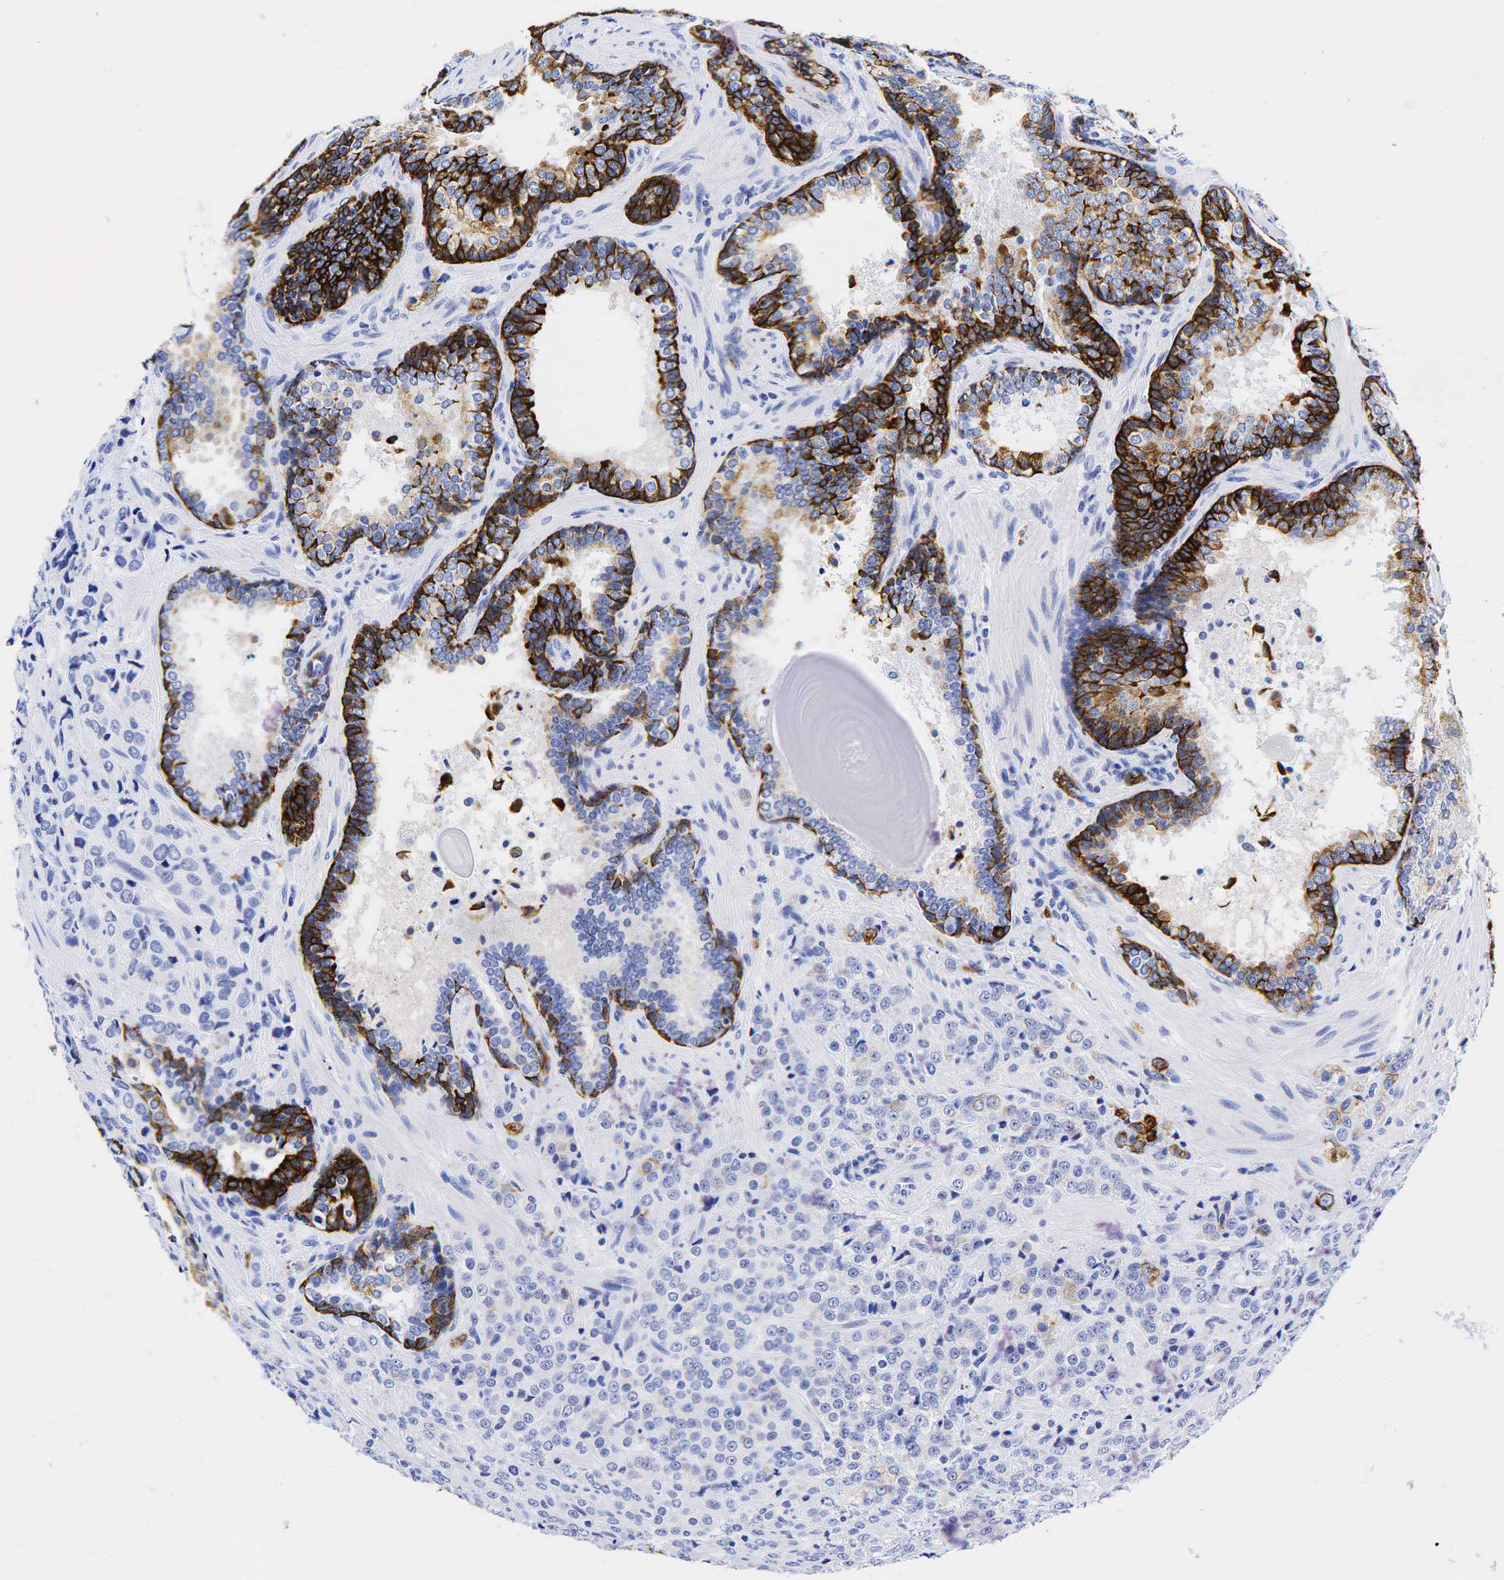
{"staining": {"intensity": "moderate", "quantity": "25%-75%", "location": "cytoplasmic/membranous"}, "tissue": "prostate cancer", "cell_type": "Tumor cells", "image_type": "cancer", "snomed": [{"axis": "morphology", "description": "Adenocarcinoma, Medium grade"}, {"axis": "topography", "description": "Prostate"}], "caption": "Immunohistochemical staining of prostate cancer (medium-grade adenocarcinoma) demonstrates medium levels of moderate cytoplasmic/membranous protein positivity in about 25%-75% of tumor cells.", "gene": "KRT19", "patient": {"sex": "male", "age": 70}}